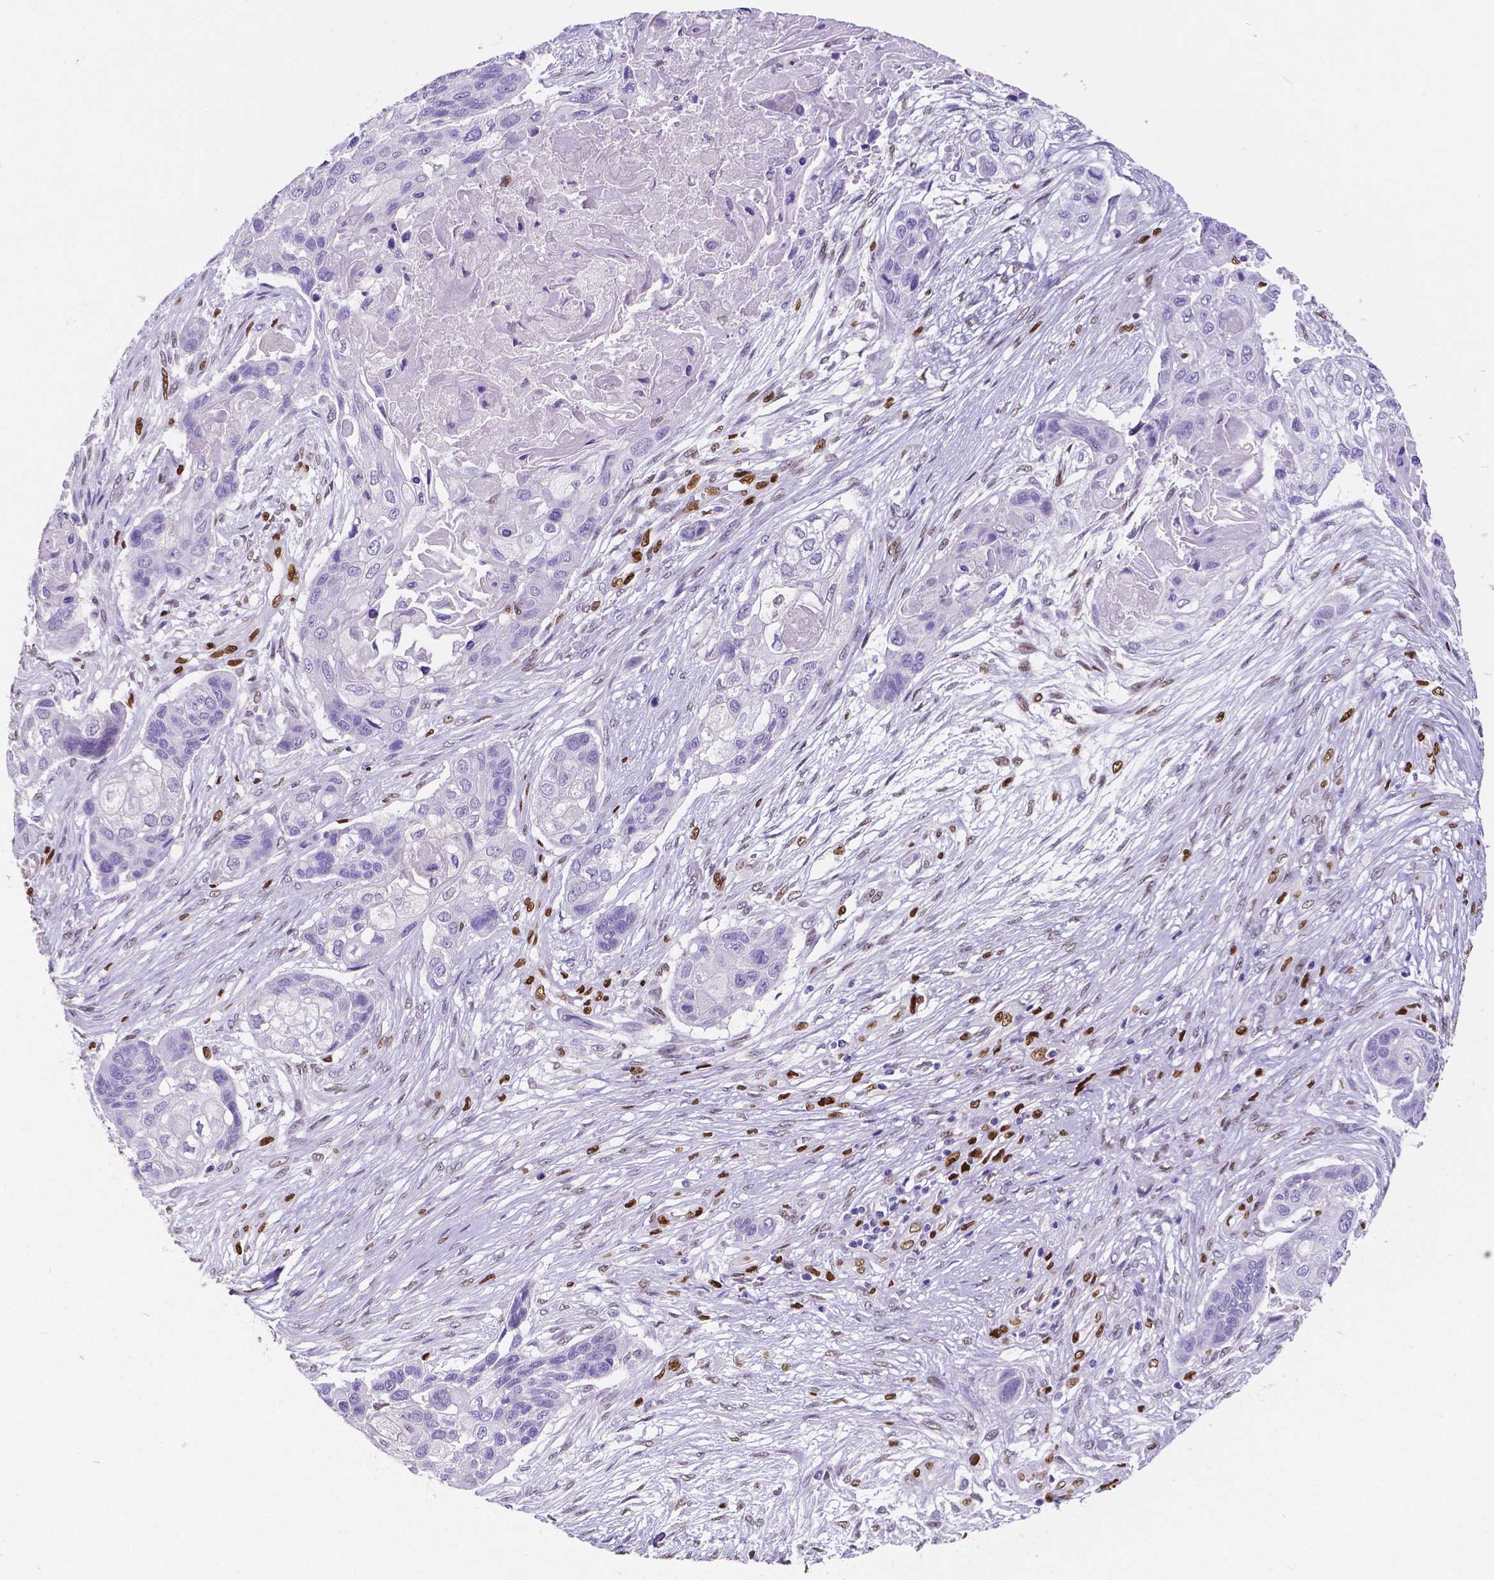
{"staining": {"intensity": "negative", "quantity": "none", "location": "none"}, "tissue": "lung cancer", "cell_type": "Tumor cells", "image_type": "cancer", "snomed": [{"axis": "morphology", "description": "Squamous cell carcinoma, NOS"}, {"axis": "topography", "description": "Lung"}], "caption": "A photomicrograph of human lung squamous cell carcinoma is negative for staining in tumor cells. Nuclei are stained in blue.", "gene": "MEF2C", "patient": {"sex": "male", "age": 69}}